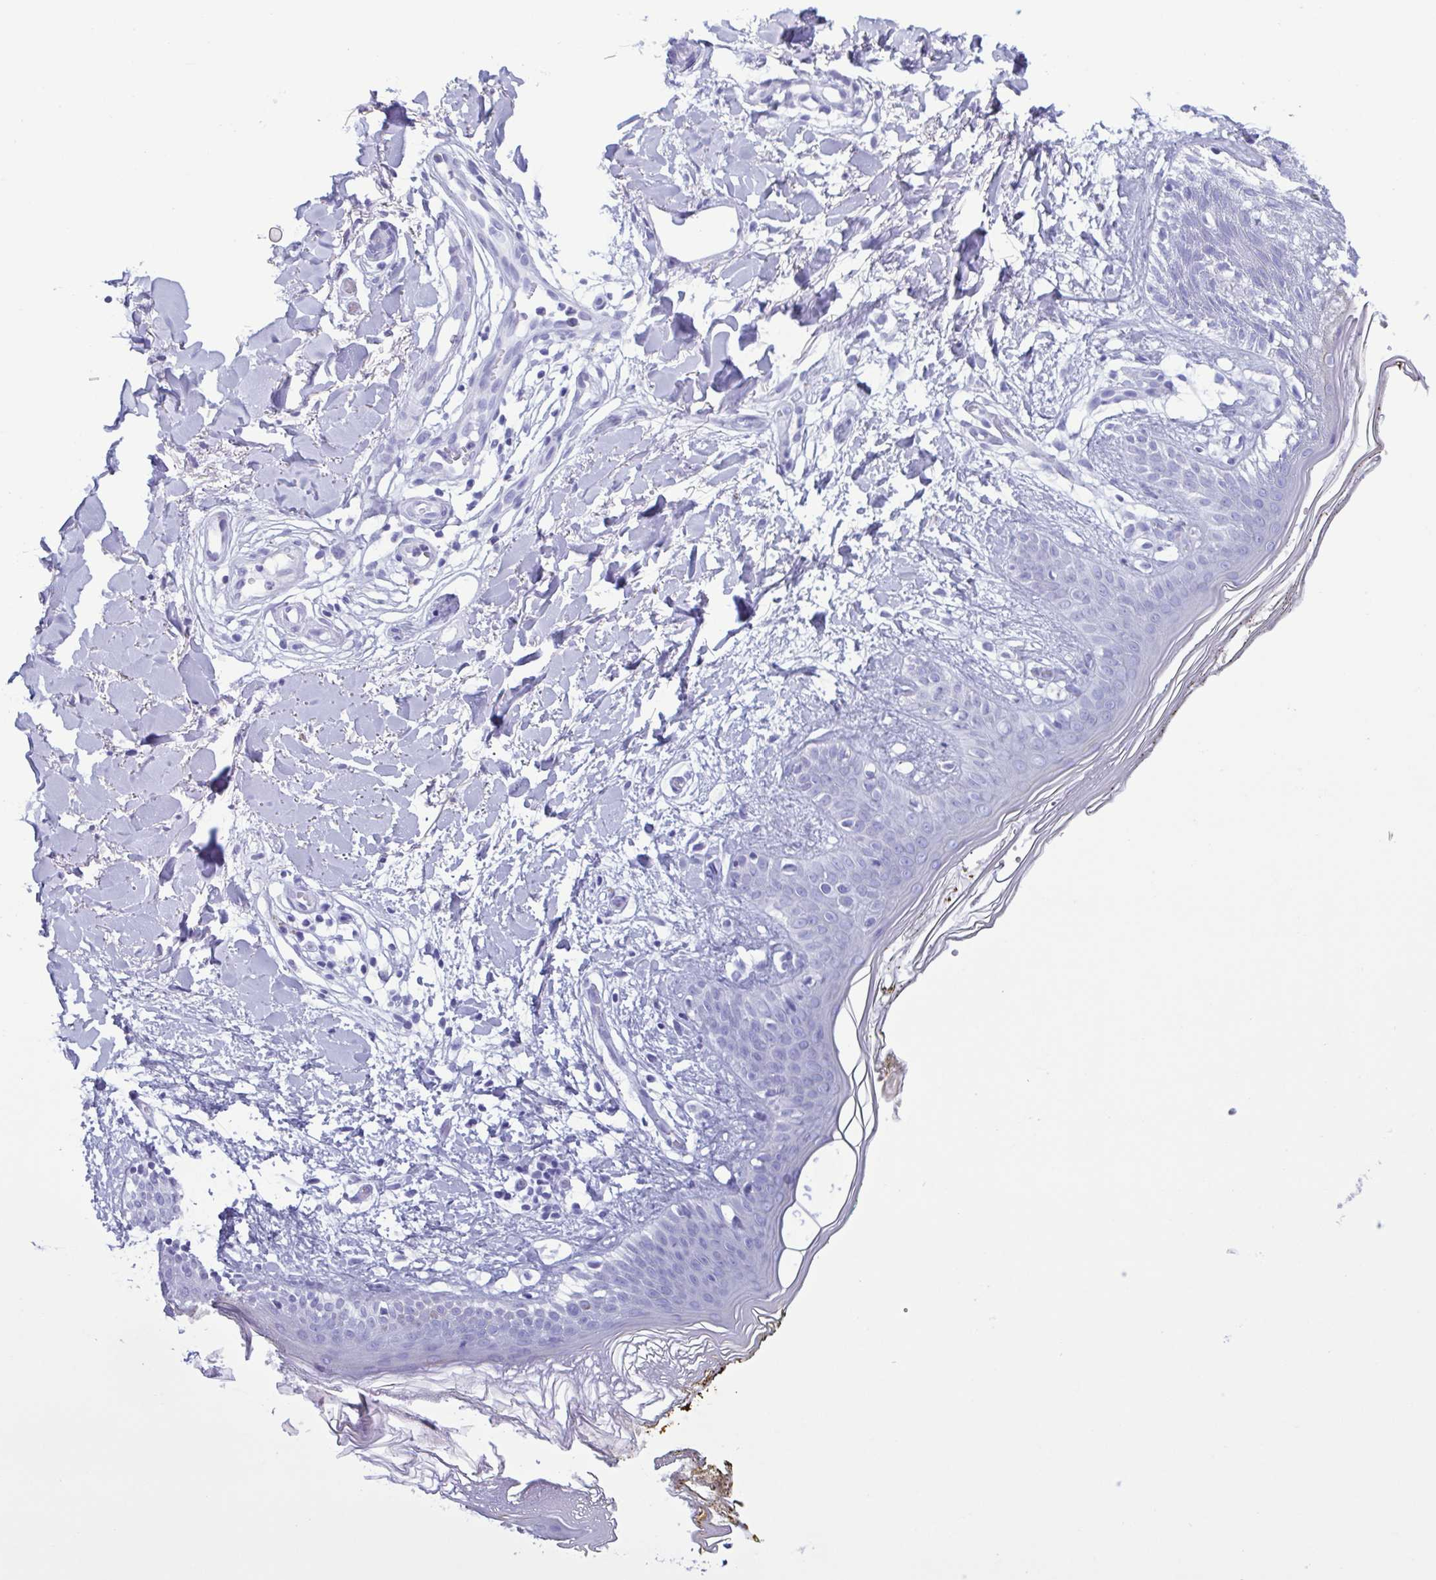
{"staining": {"intensity": "negative", "quantity": "none", "location": "none"}, "tissue": "skin", "cell_type": "Fibroblasts", "image_type": "normal", "snomed": [{"axis": "morphology", "description": "Normal tissue, NOS"}, {"axis": "topography", "description": "Skin"}], "caption": "Histopathology image shows no significant protein staining in fibroblasts of normal skin. (DAB immunohistochemistry (IHC) visualized using brightfield microscopy, high magnification).", "gene": "LTF", "patient": {"sex": "female", "age": 34}}